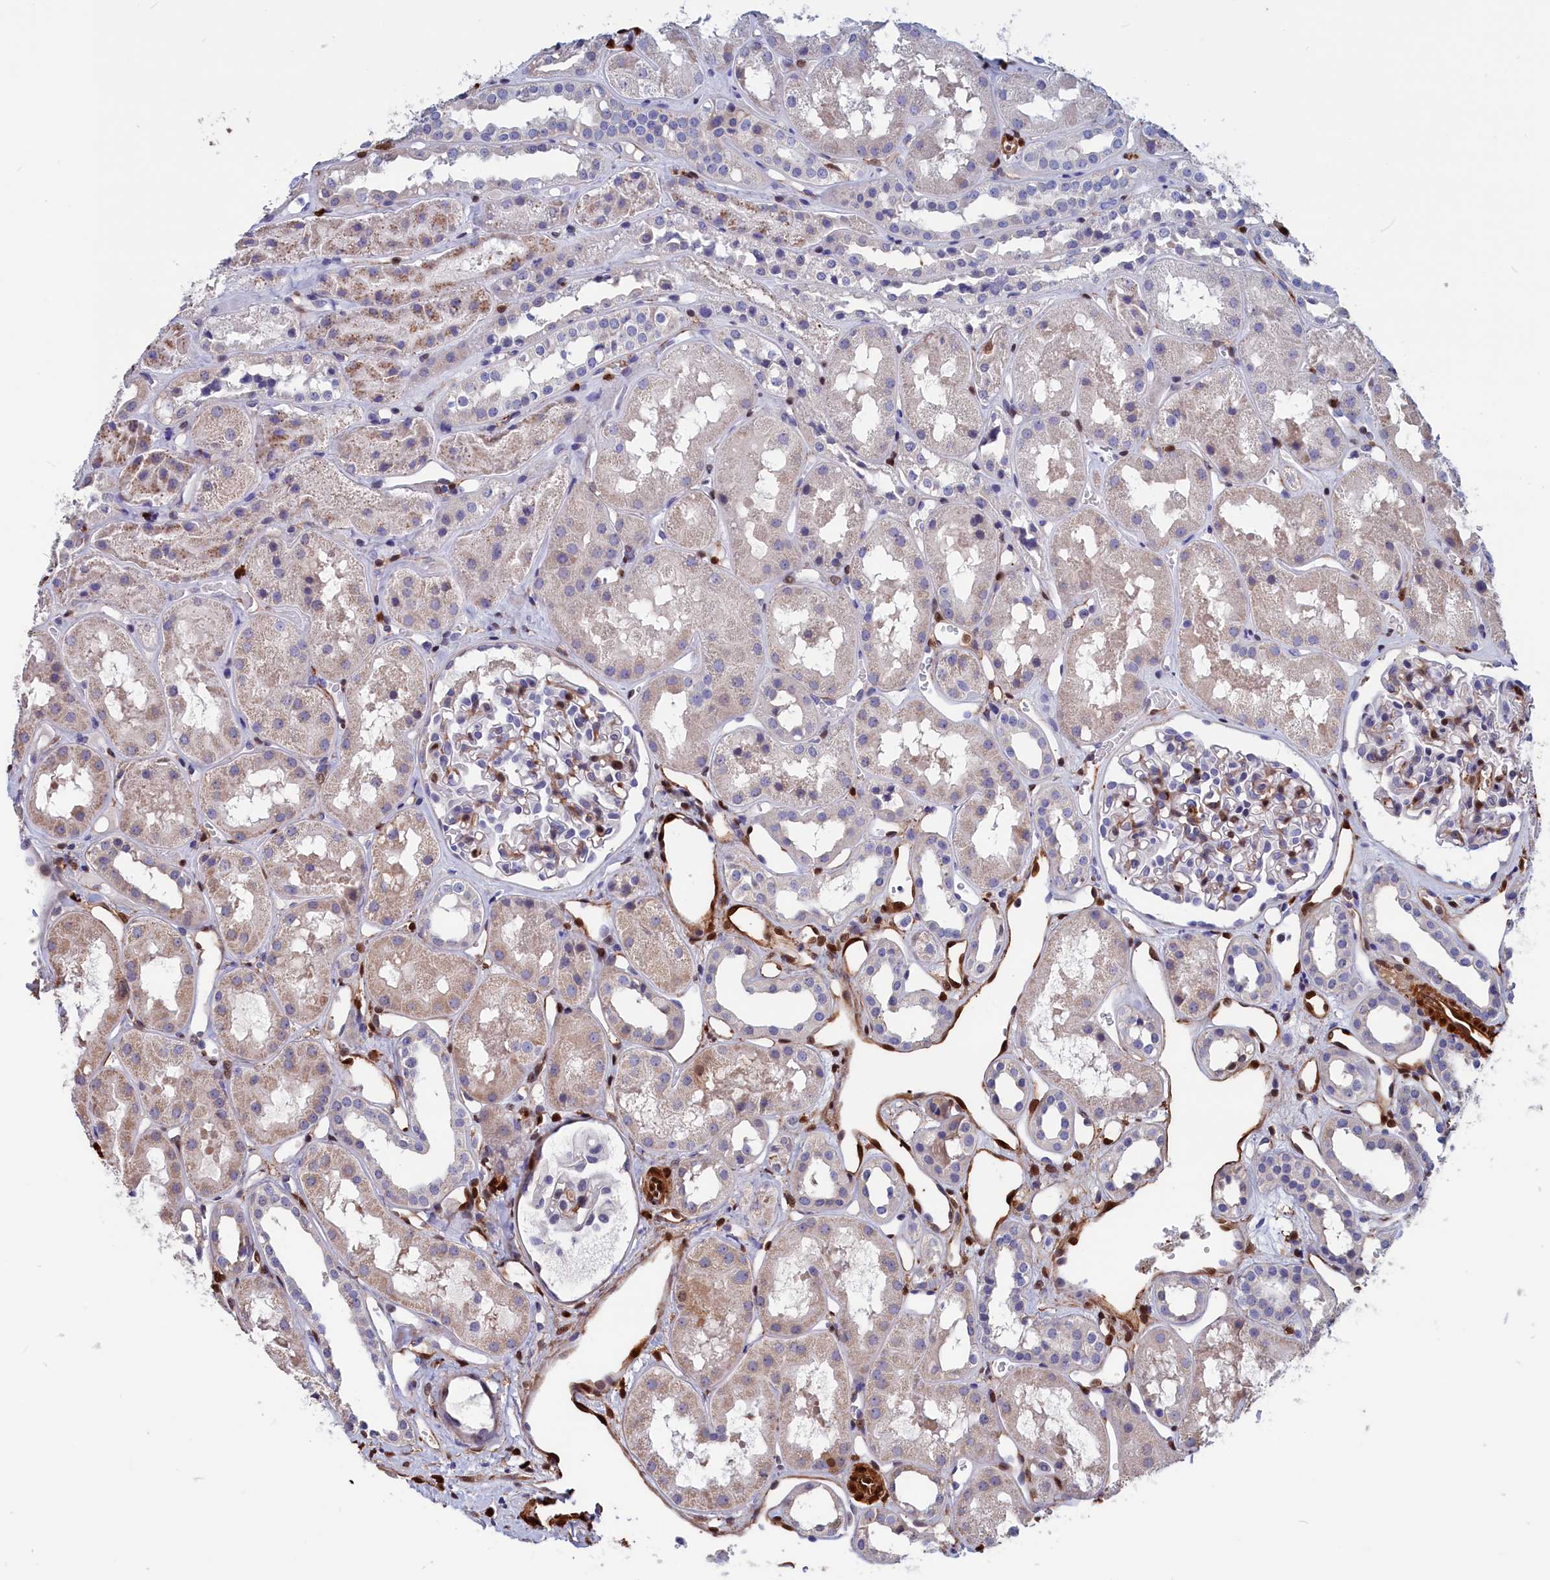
{"staining": {"intensity": "moderate", "quantity": "<25%", "location": "nuclear"}, "tissue": "kidney", "cell_type": "Cells in glomeruli", "image_type": "normal", "snomed": [{"axis": "morphology", "description": "Normal tissue, NOS"}, {"axis": "topography", "description": "Kidney"}], "caption": "This is a histology image of IHC staining of benign kidney, which shows moderate positivity in the nuclear of cells in glomeruli.", "gene": "CRIP1", "patient": {"sex": "male", "age": 16}}